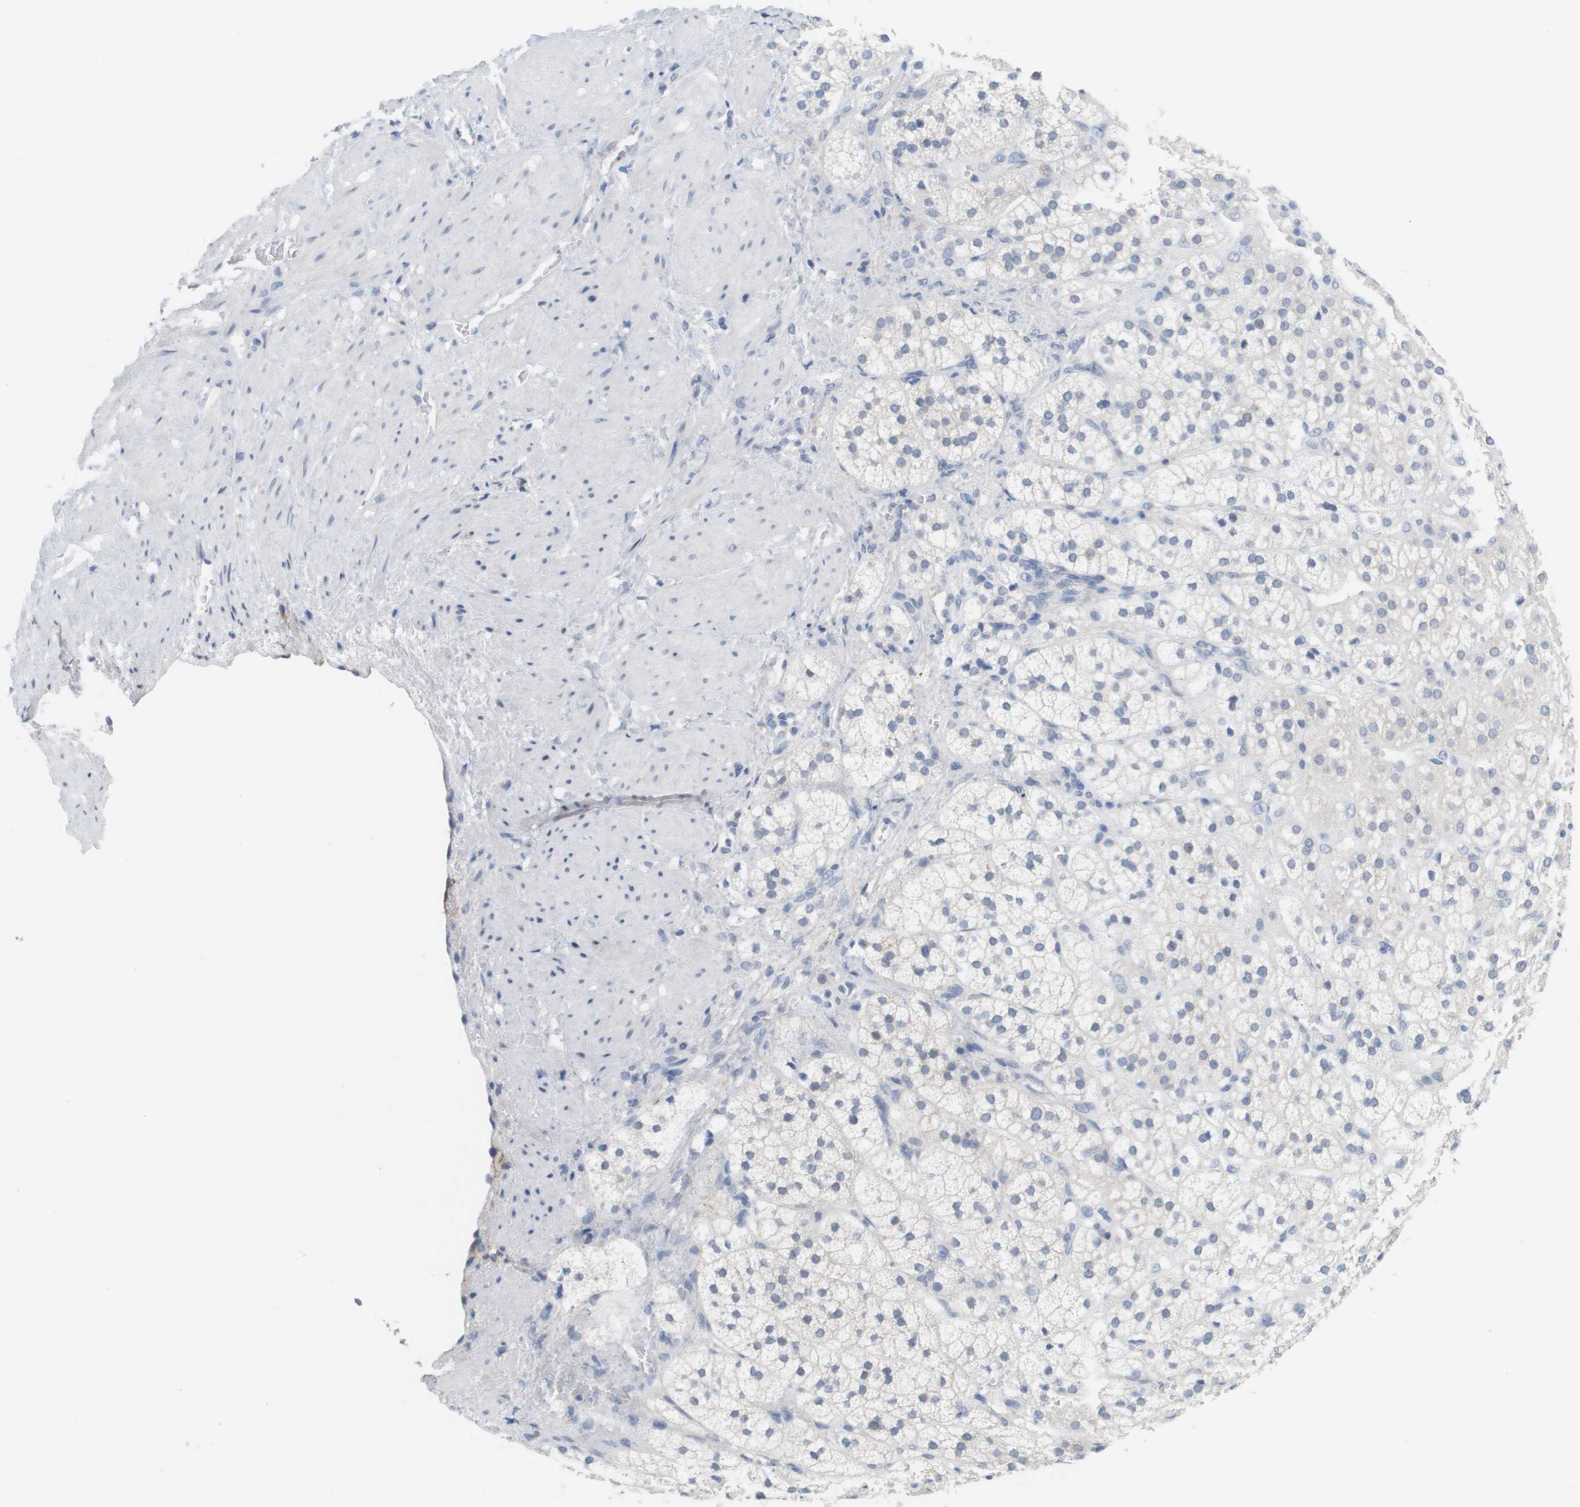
{"staining": {"intensity": "weak", "quantity": "<25%", "location": "cytoplasmic/membranous"}, "tissue": "adrenal gland", "cell_type": "Glandular cells", "image_type": "normal", "snomed": [{"axis": "morphology", "description": "Normal tissue, NOS"}, {"axis": "topography", "description": "Adrenal gland"}], "caption": "Human adrenal gland stained for a protein using IHC shows no staining in glandular cells.", "gene": "ANGPT2", "patient": {"sex": "male", "age": 56}}